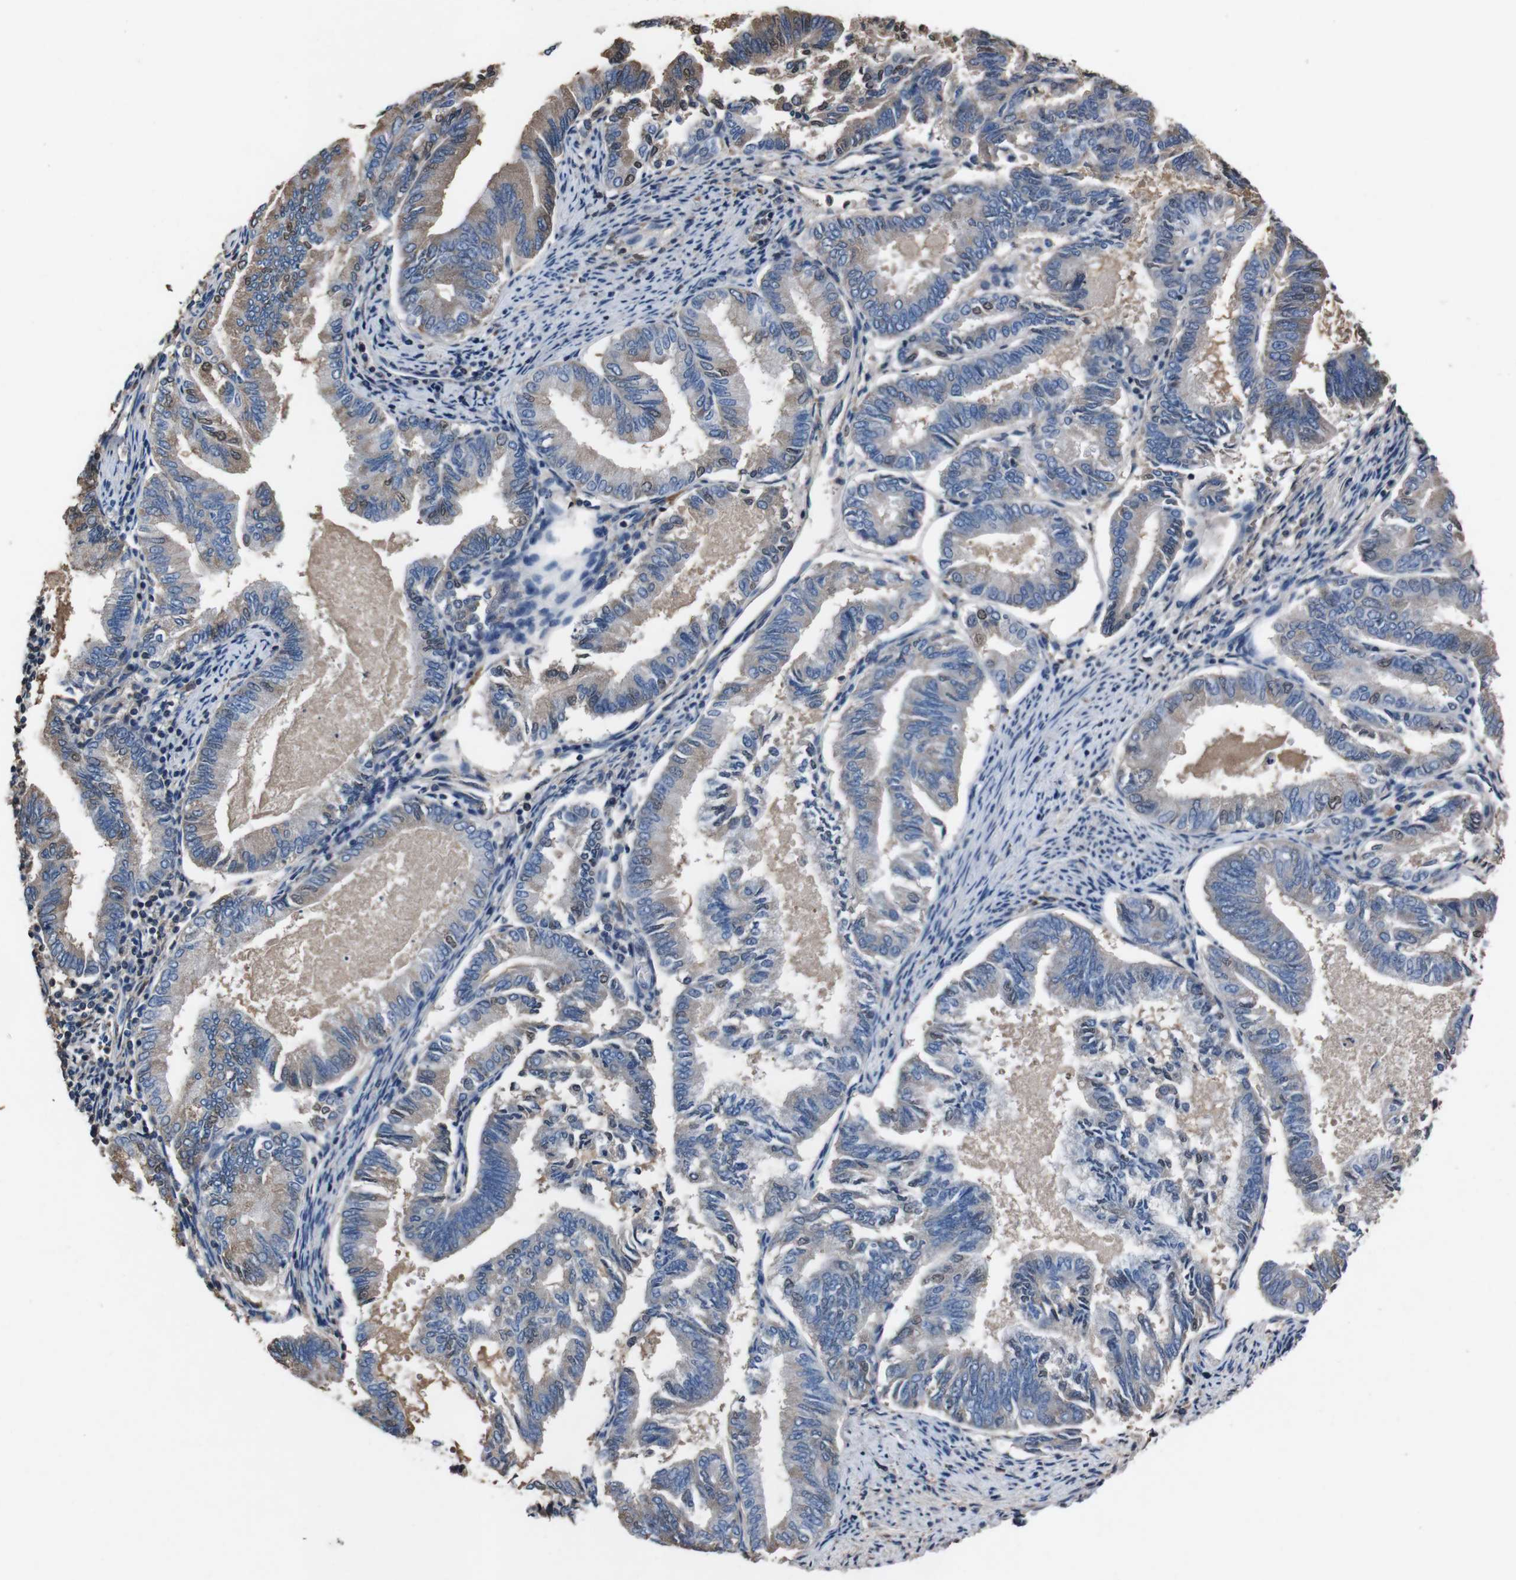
{"staining": {"intensity": "weak", "quantity": "25%-75%", "location": "cytoplasmic/membranous"}, "tissue": "endometrial cancer", "cell_type": "Tumor cells", "image_type": "cancer", "snomed": [{"axis": "morphology", "description": "Adenocarcinoma, NOS"}, {"axis": "topography", "description": "Endometrium"}], "caption": "Approximately 25%-75% of tumor cells in human endometrial cancer (adenocarcinoma) demonstrate weak cytoplasmic/membranous protein staining as visualized by brown immunohistochemical staining.", "gene": "LEP", "patient": {"sex": "female", "age": 86}}